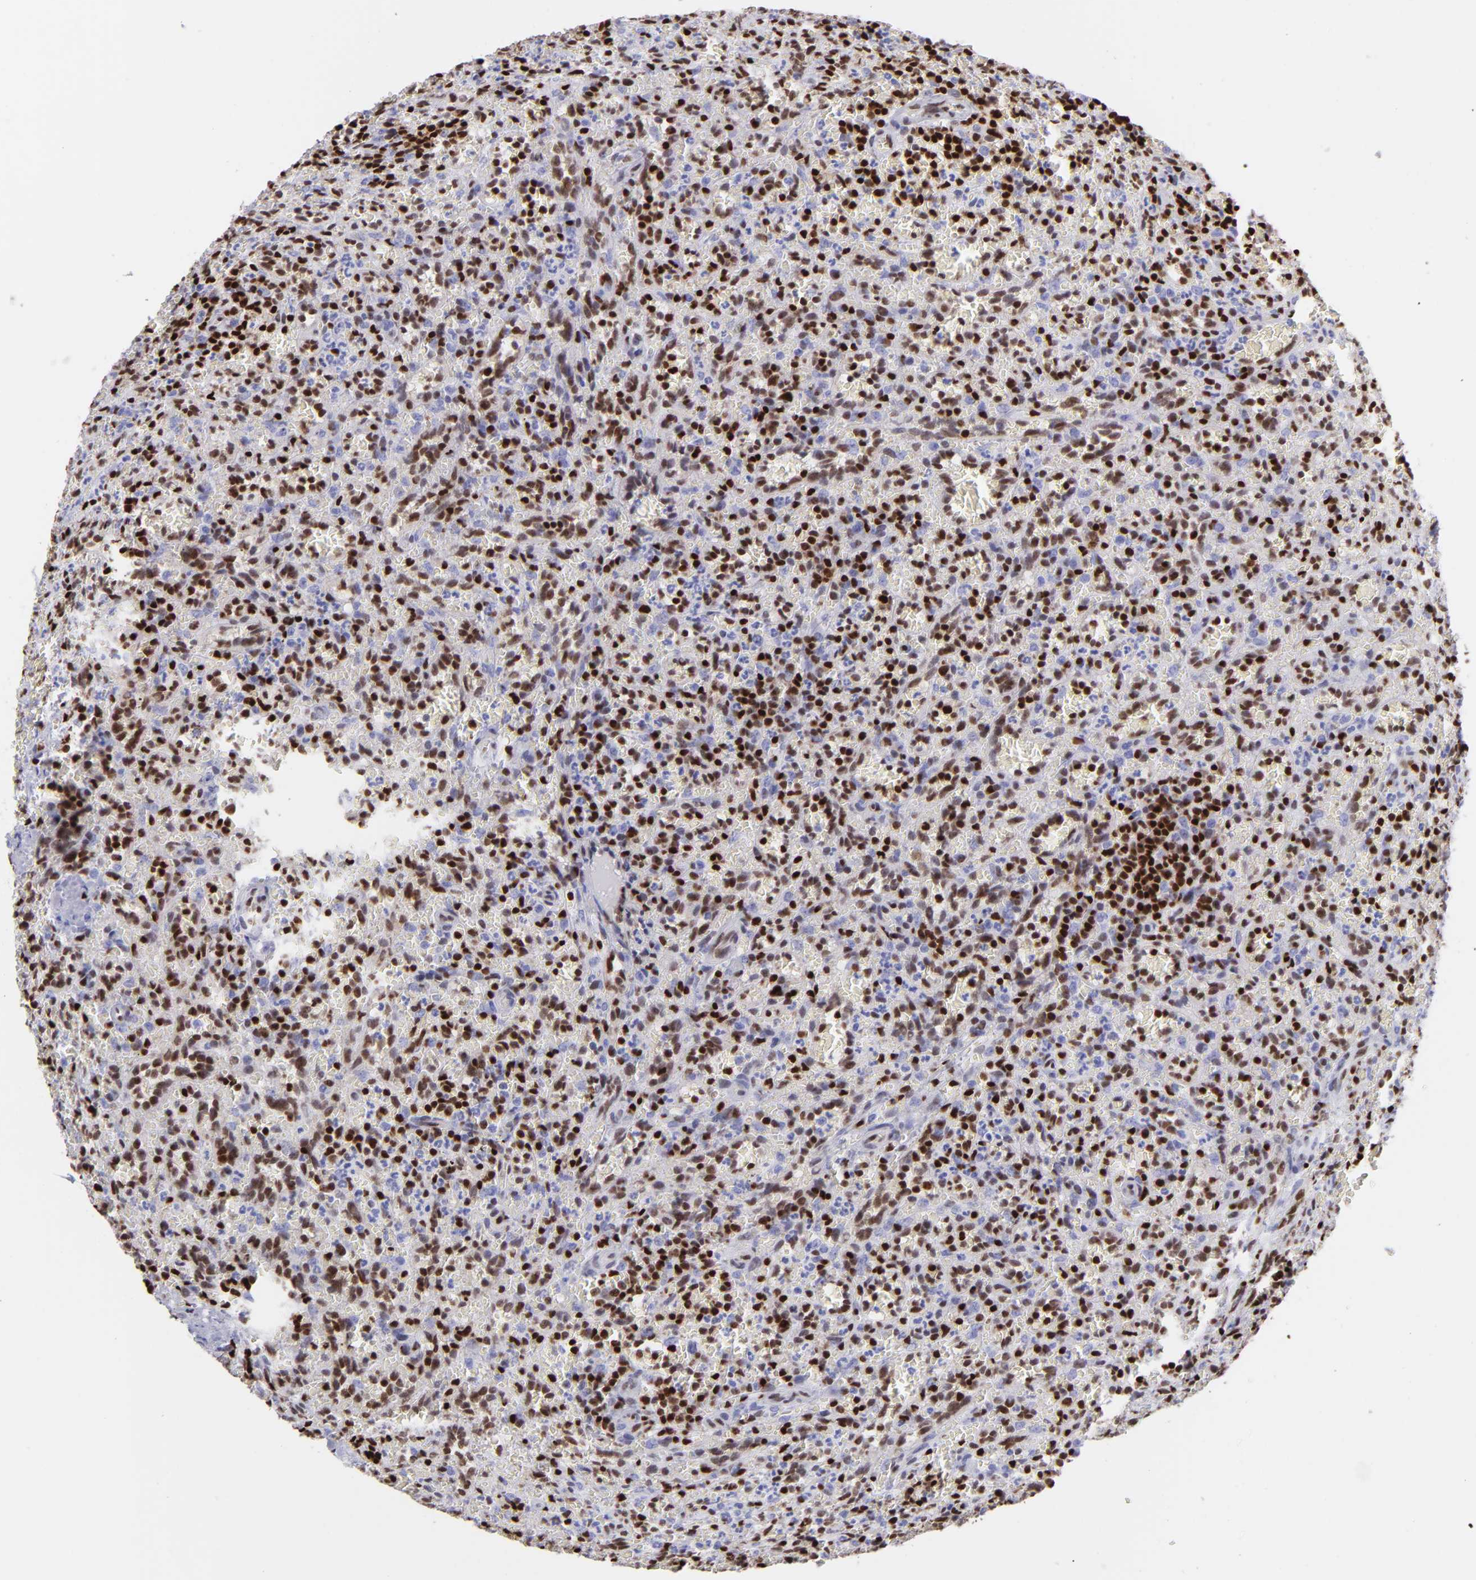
{"staining": {"intensity": "moderate", "quantity": "25%-75%", "location": "nuclear"}, "tissue": "lymphoma", "cell_type": "Tumor cells", "image_type": "cancer", "snomed": [{"axis": "morphology", "description": "Malignant lymphoma, non-Hodgkin's type, Low grade"}, {"axis": "topography", "description": "Spleen"}], "caption": "Protein positivity by immunohistochemistry (IHC) displays moderate nuclear positivity in approximately 25%-75% of tumor cells in lymphoma.", "gene": "ETS1", "patient": {"sex": "female", "age": 64}}